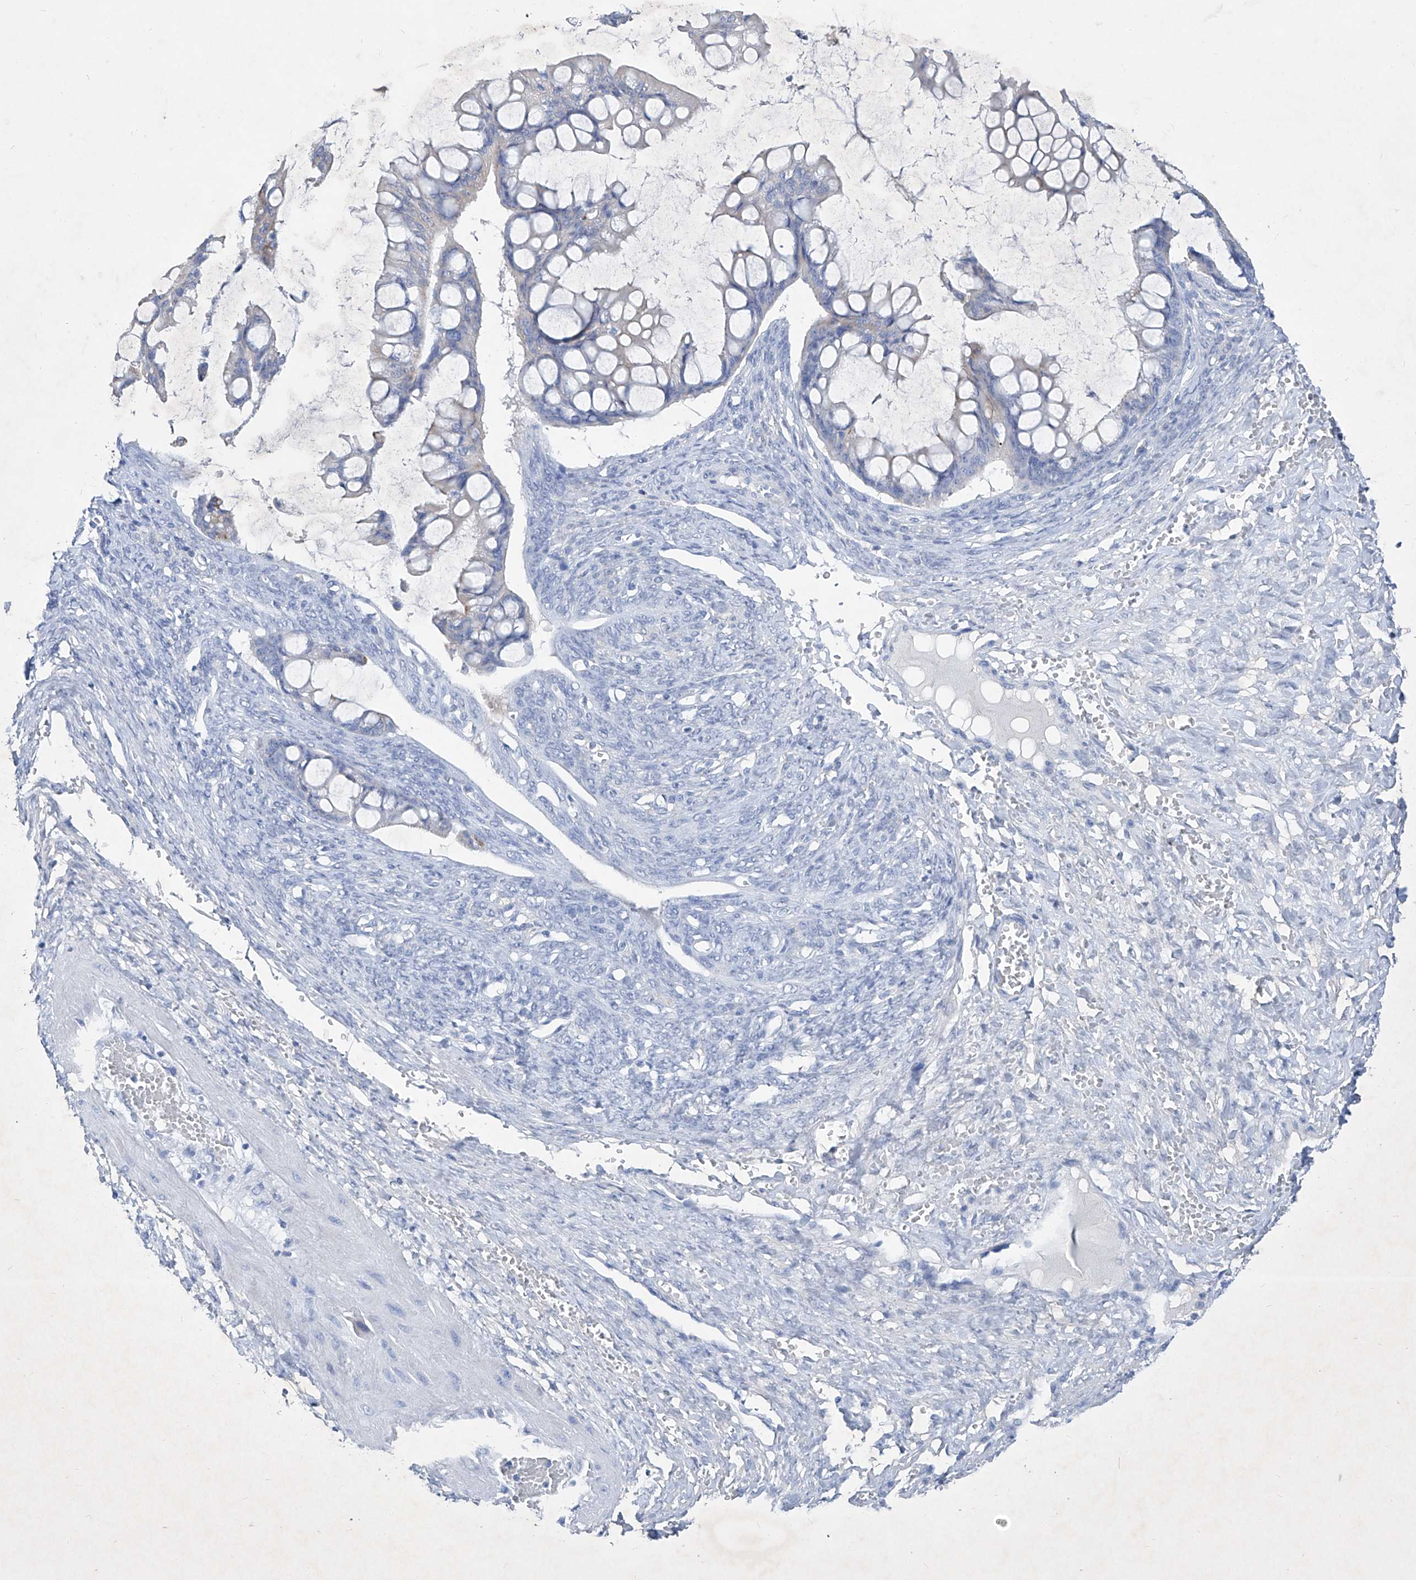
{"staining": {"intensity": "negative", "quantity": "none", "location": "none"}, "tissue": "ovarian cancer", "cell_type": "Tumor cells", "image_type": "cancer", "snomed": [{"axis": "morphology", "description": "Cystadenocarcinoma, mucinous, NOS"}, {"axis": "topography", "description": "Ovary"}], "caption": "DAB immunohistochemical staining of human ovarian cancer displays no significant positivity in tumor cells.", "gene": "FRS3", "patient": {"sex": "female", "age": 73}}